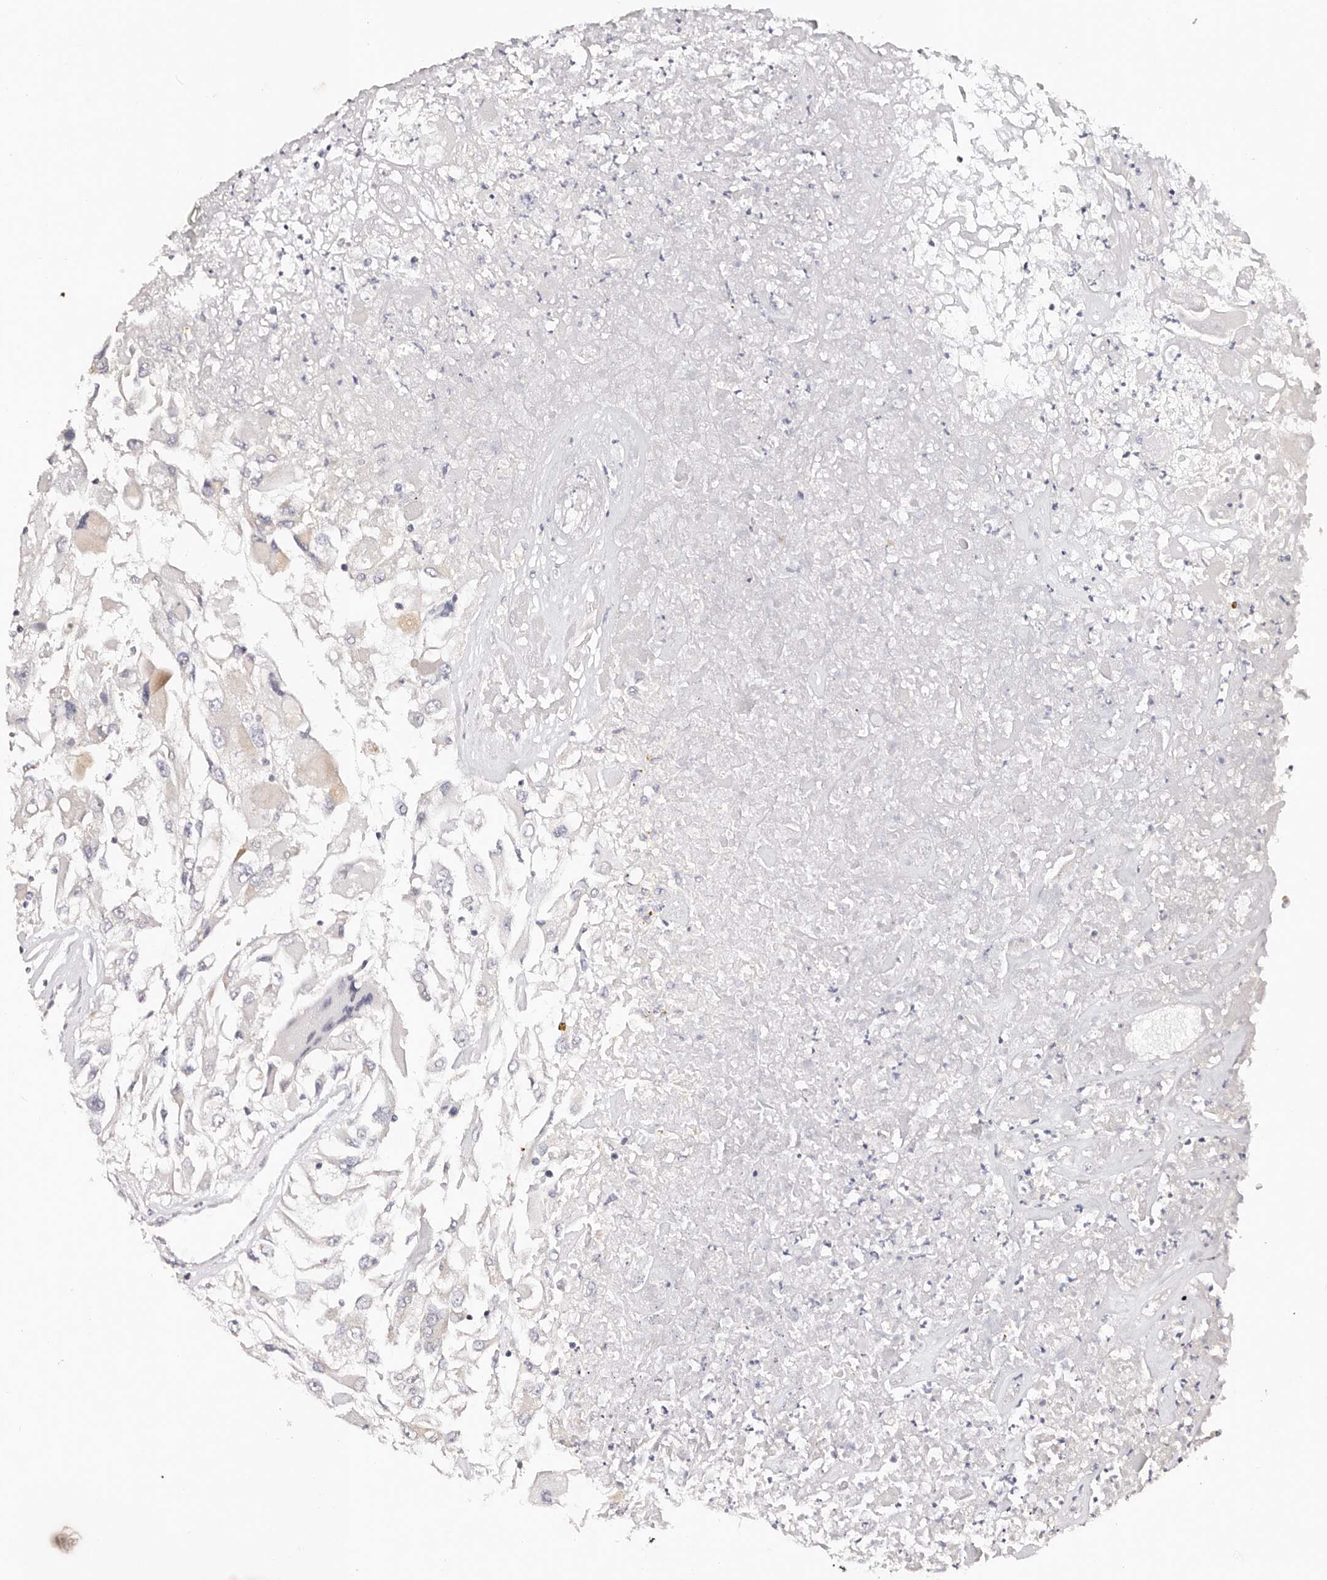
{"staining": {"intensity": "negative", "quantity": "none", "location": "none"}, "tissue": "renal cancer", "cell_type": "Tumor cells", "image_type": "cancer", "snomed": [{"axis": "morphology", "description": "Adenocarcinoma, NOS"}, {"axis": "topography", "description": "Kidney"}], "caption": "Immunohistochemistry (IHC) of renal cancer shows no positivity in tumor cells.", "gene": "VIPAS39", "patient": {"sex": "female", "age": 52}}